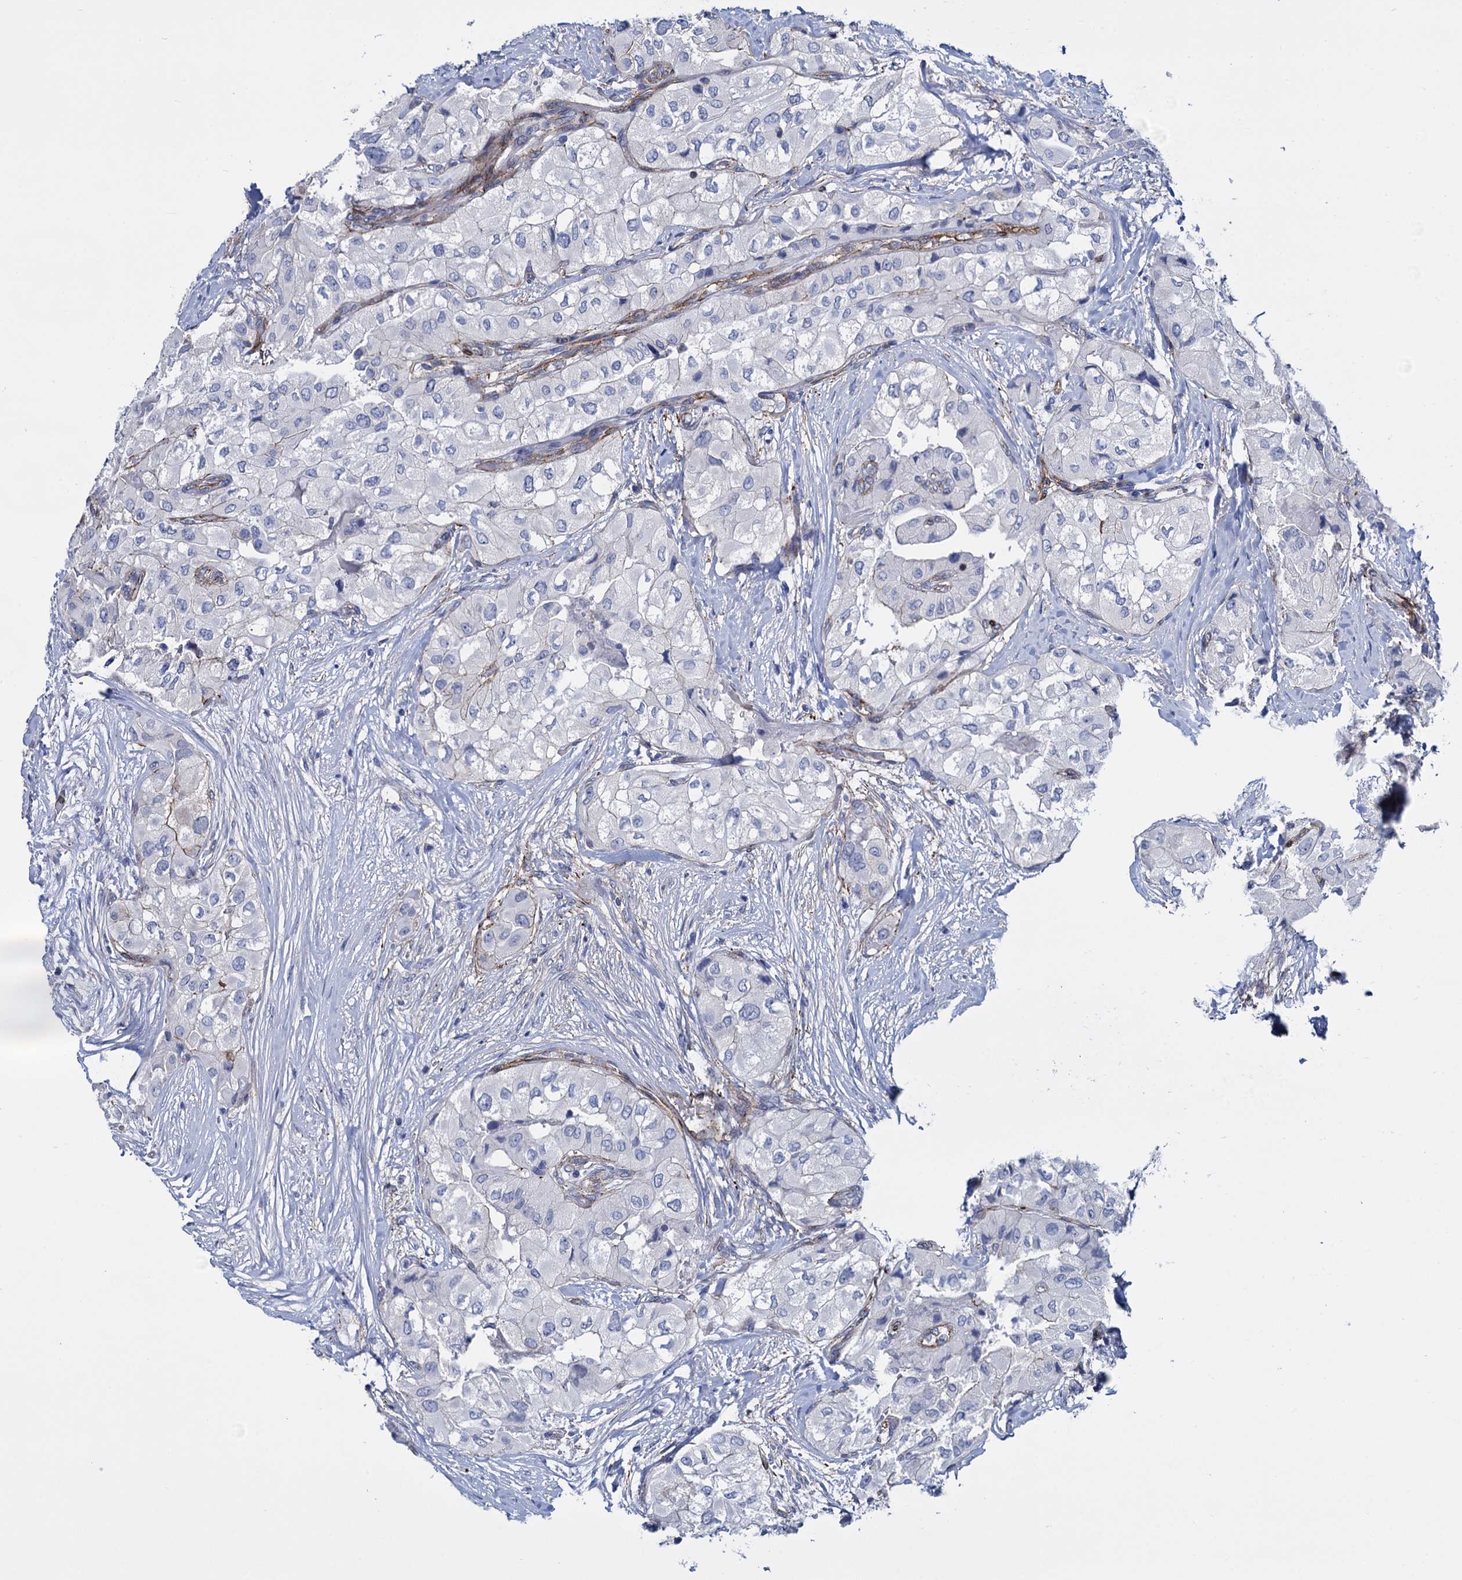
{"staining": {"intensity": "negative", "quantity": "none", "location": "none"}, "tissue": "thyroid cancer", "cell_type": "Tumor cells", "image_type": "cancer", "snomed": [{"axis": "morphology", "description": "Papillary adenocarcinoma, NOS"}, {"axis": "topography", "description": "Thyroid gland"}], "caption": "There is no significant positivity in tumor cells of thyroid cancer.", "gene": "SNCG", "patient": {"sex": "female", "age": 59}}